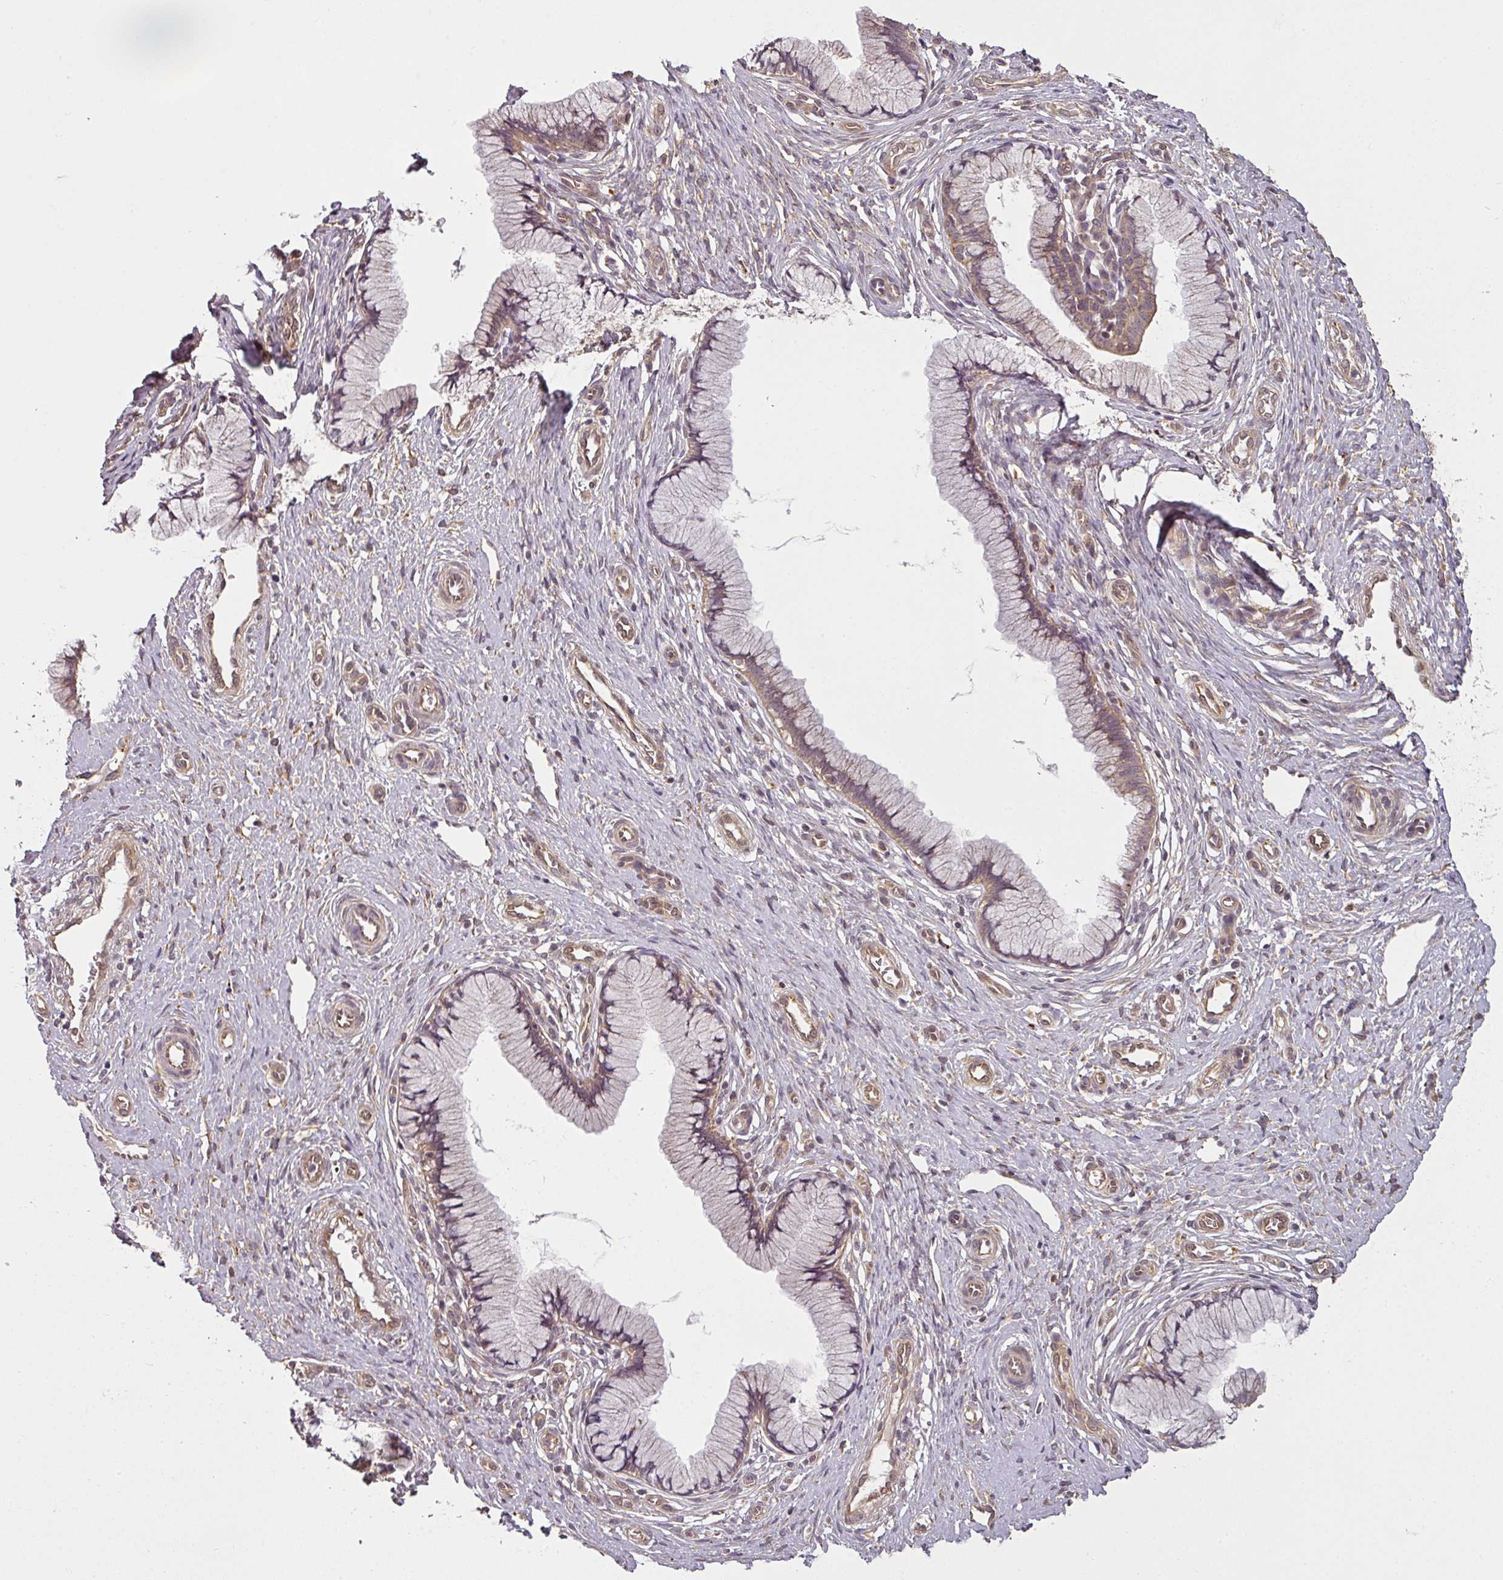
{"staining": {"intensity": "moderate", "quantity": "25%-75%", "location": "cytoplasmic/membranous"}, "tissue": "cervix", "cell_type": "Glandular cells", "image_type": "normal", "snomed": [{"axis": "morphology", "description": "Normal tissue, NOS"}, {"axis": "topography", "description": "Cervix"}], "caption": "Brown immunohistochemical staining in benign cervix exhibits moderate cytoplasmic/membranous staining in approximately 25%-75% of glandular cells.", "gene": "DIMT1", "patient": {"sex": "female", "age": 36}}